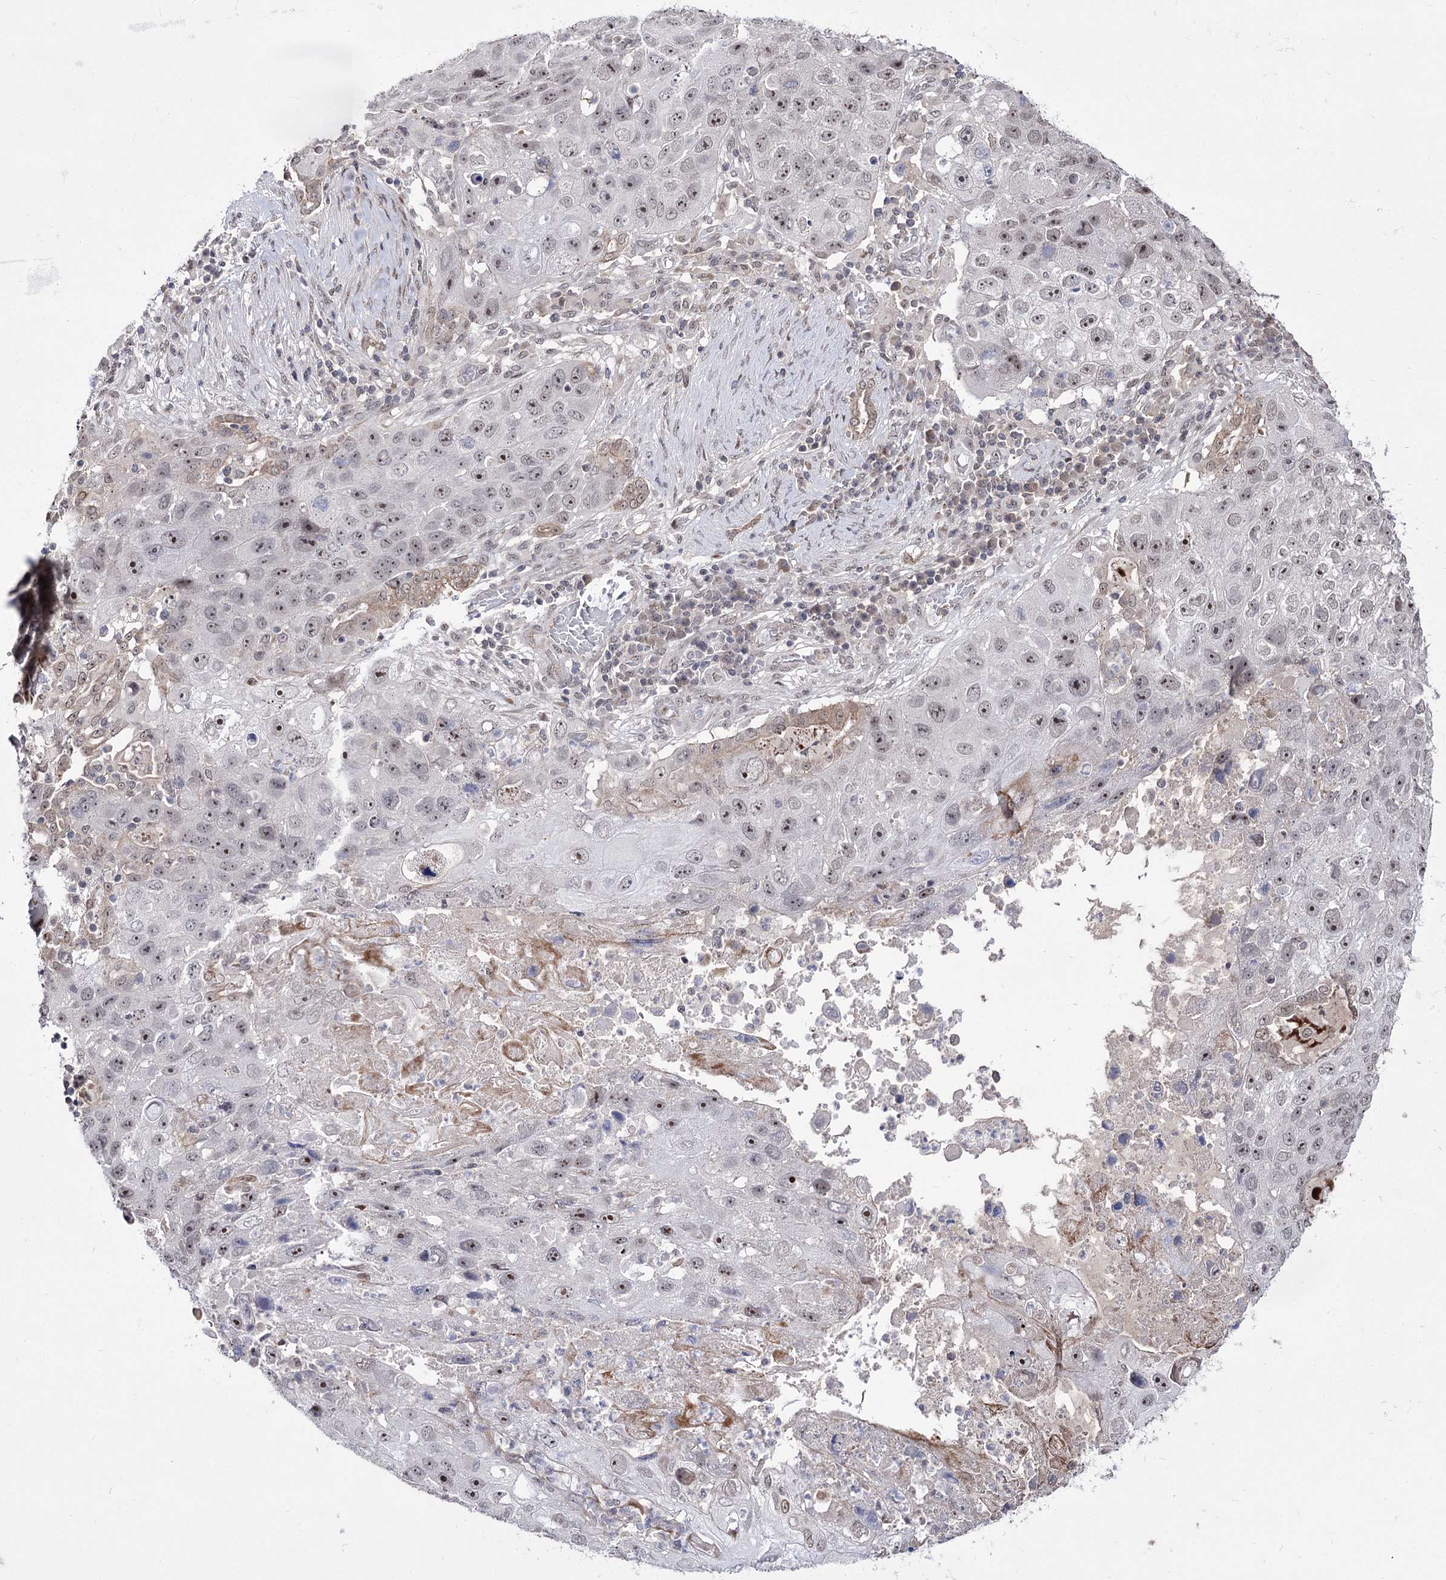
{"staining": {"intensity": "moderate", "quantity": ">75%", "location": "nuclear"}, "tissue": "lung cancer", "cell_type": "Tumor cells", "image_type": "cancer", "snomed": [{"axis": "morphology", "description": "Squamous cell carcinoma, NOS"}, {"axis": "topography", "description": "Lung"}], "caption": "The image demonstrates immunohistochemical staining of lung cancer. There is moderate nuclear positivity is seen in approximately >75% of tumor cells.", "gene": "STOX1", "patient": {"sex": "male", "age": 61}}